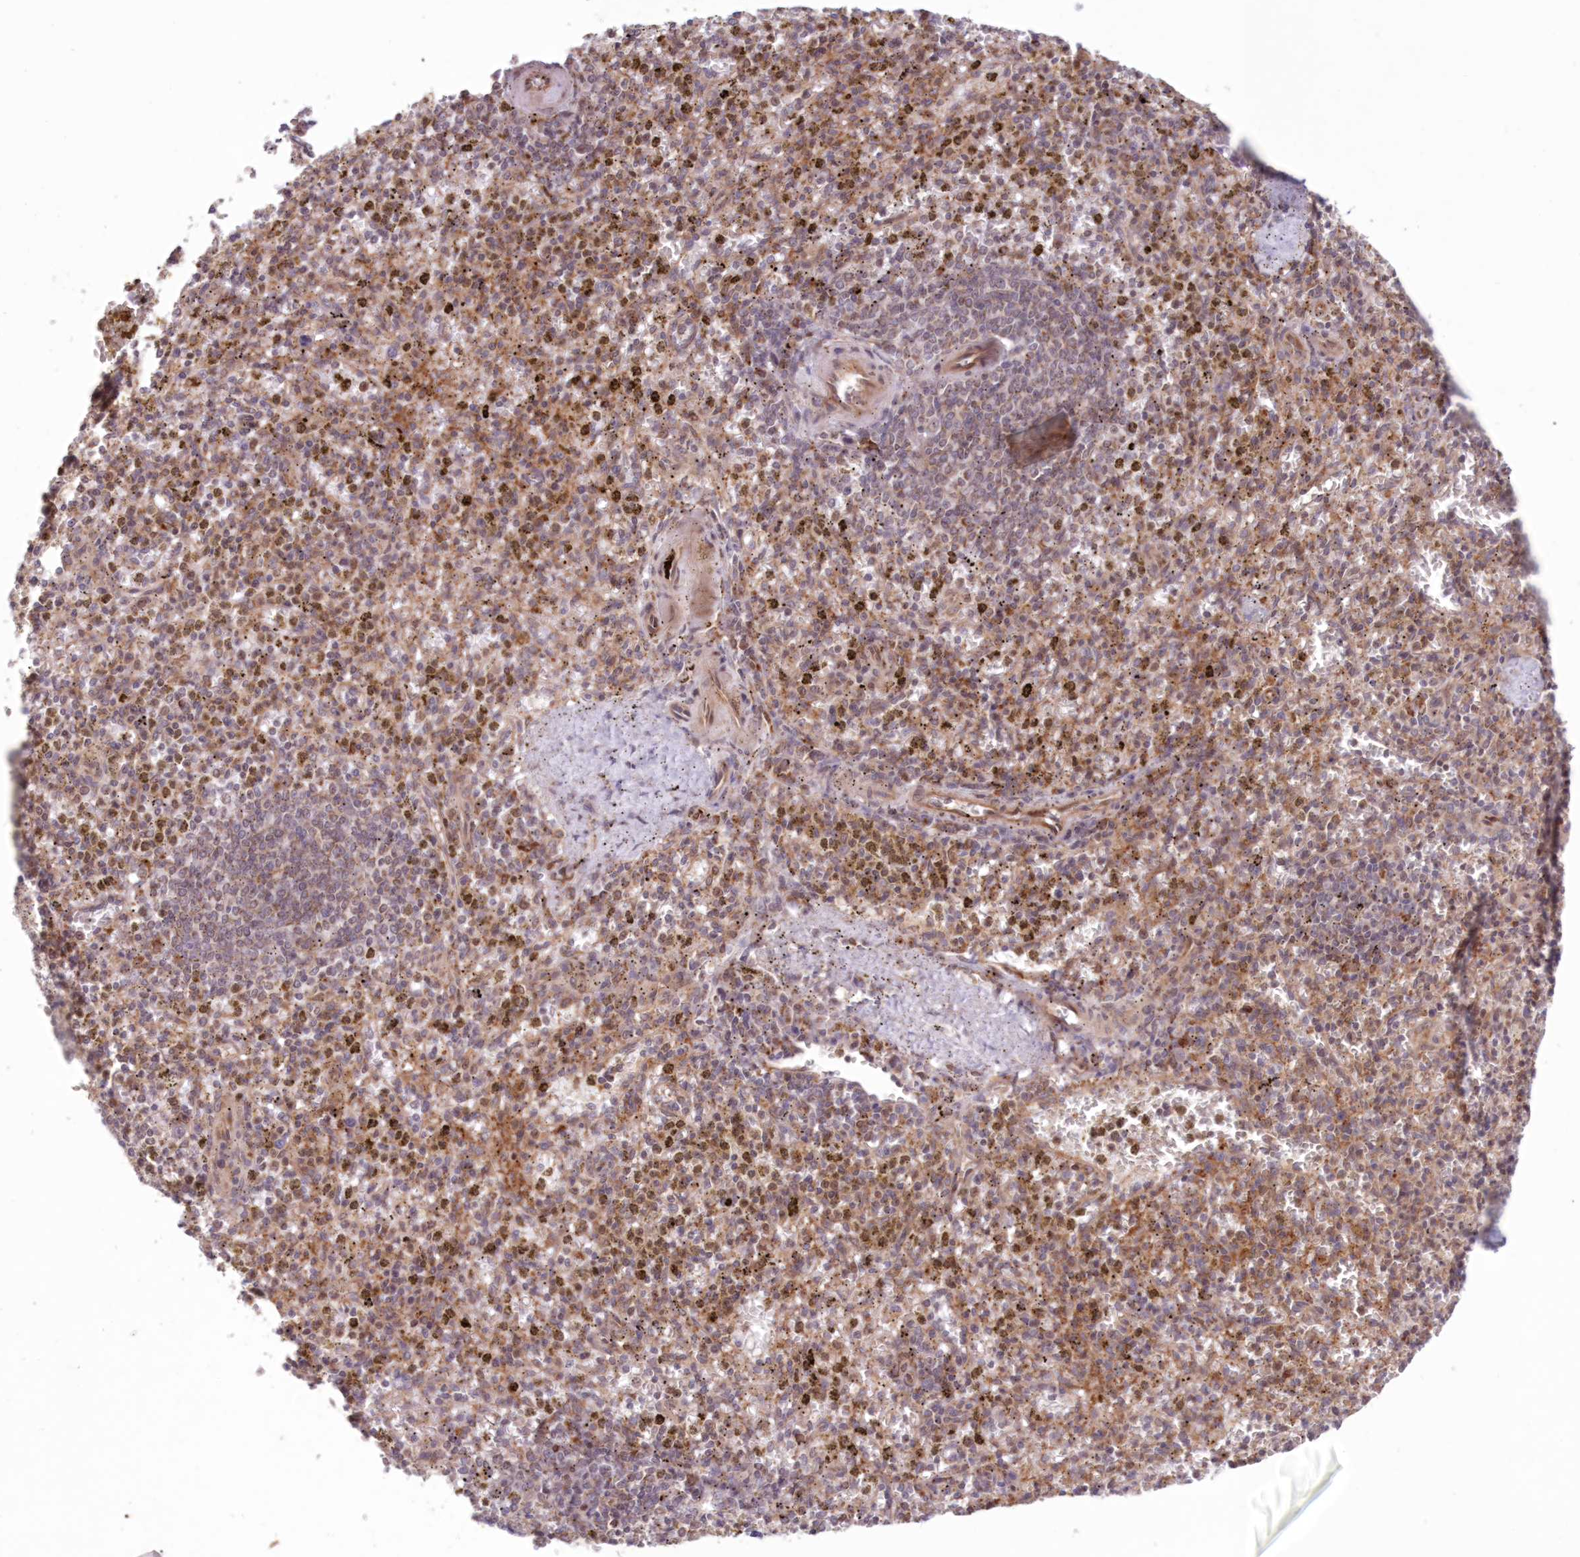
{"staining": {"intensity": "moderate", "quantity": "25%-75%", "location": "cytoplasmic/membranous"}, "tissue": "spleen", "cell_type": "Cells in red pulp", "image_type": "normal", "snomed": [{"axis": "morphology", "description": "Normal tissue, NOS"}, {"axis": "topography", "description": "Spleen"}], "caption": "IHC staining of unremarkable spleen, which exhibits medium levels of moderate cytoplasmic/membranous expression in about 25%-75% of cells in red pulp indicating moderate cytoplasmic/membranous protein staining. The staining was performed using DAB (brown) for protein detection and nuclei were counterstained in hematoxylin (blue).", "gene": "PCYOX1L", "patient": {"sex": "male", "age": 72}}